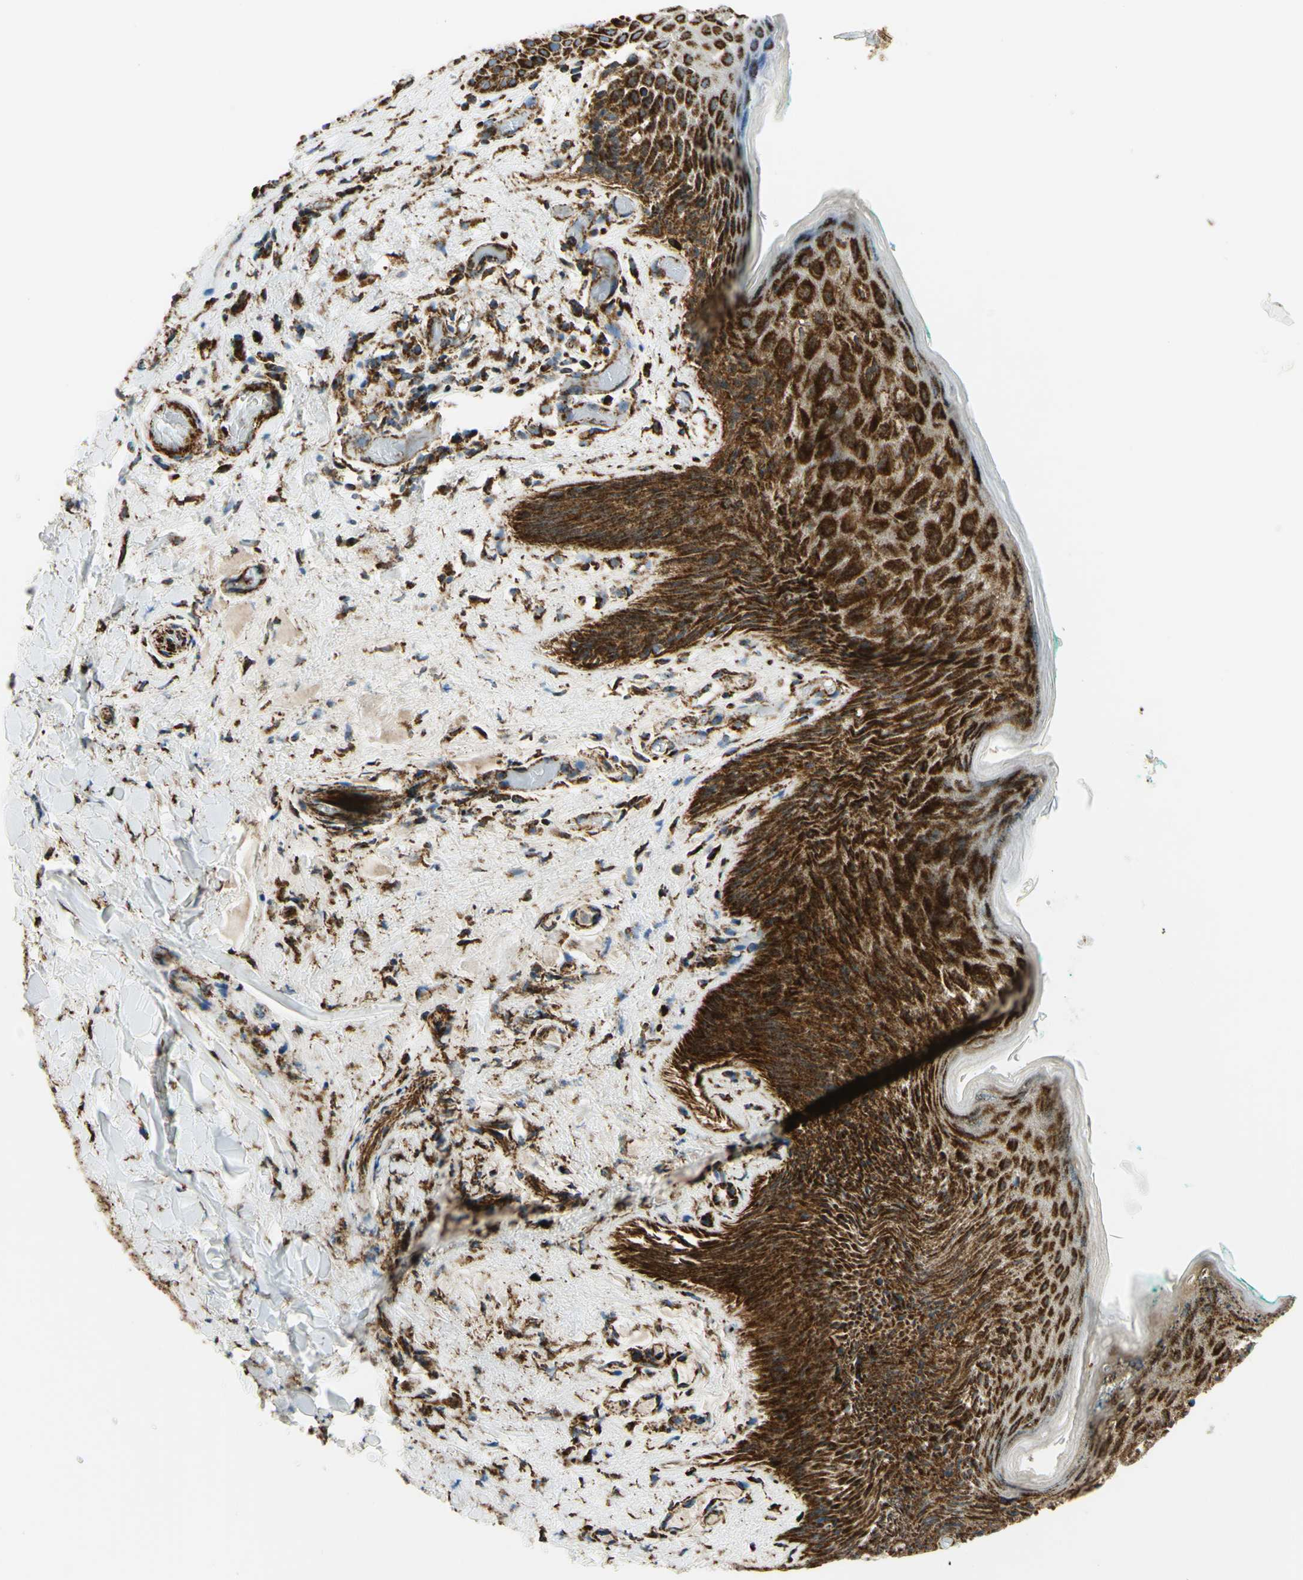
{"staining": {"intensity": "strong", "quantity": ">75%", "location": "cytoplasmic/membranous"}, "tissue": "skin", "cell_type": "Epidermal cells", "image_type": "normal", "snomed": [{"axis": "morphology", "description": "Normal tissue, NOS"}, {"axis": "topography", "description": "Anal"}], "caption": "An image showing strong cytoplasmic/membranous expression in approximately >75% of epidermal cells in benign skin, as visualized by brown immunohistochemical staining.", "gene": "MAVS", "patient": {"sex": "male", "age": 74}}